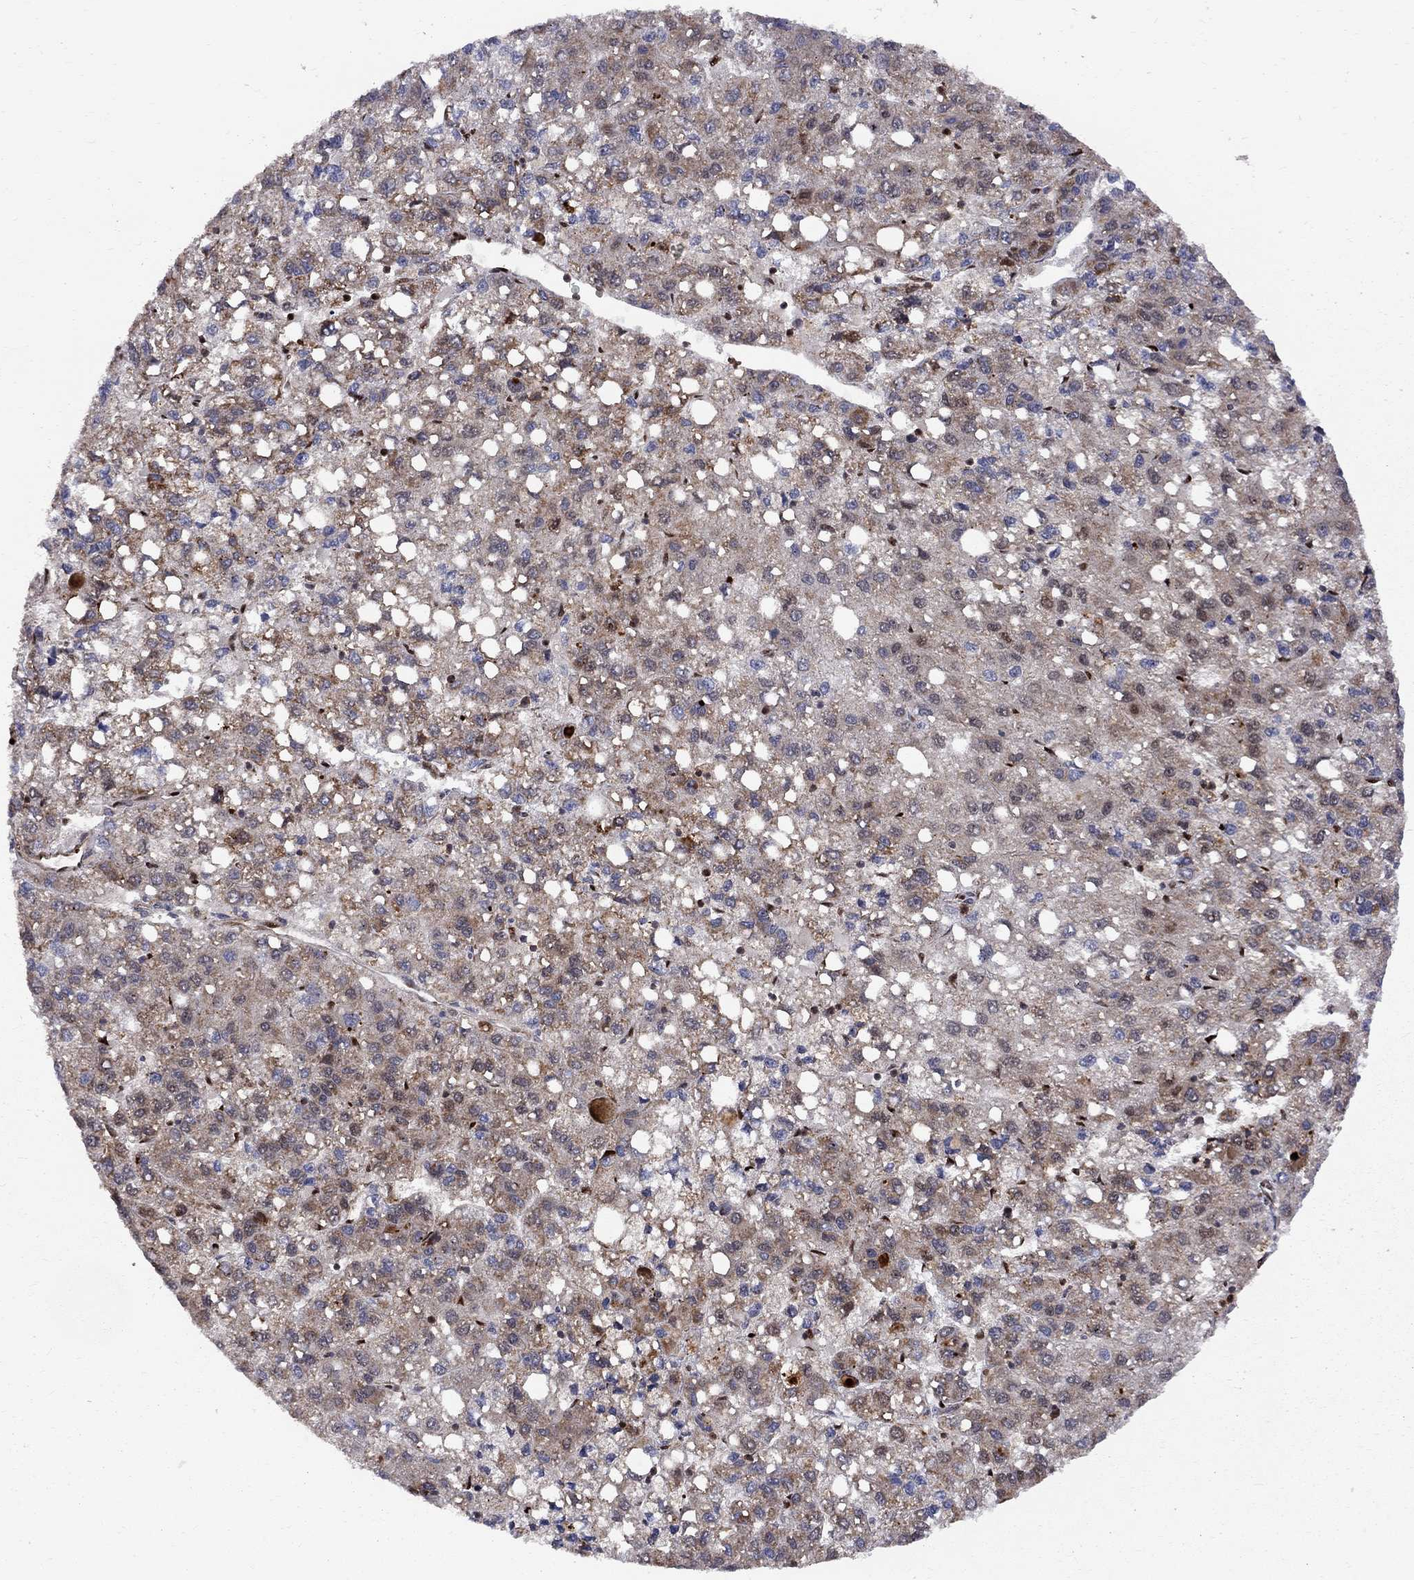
{"staining": {"intensity": "moderate", "quantity": "<25%", "location": "cytoplasmic/membranous"}, "tissue": "liver cancer", "cell_type": "Tumor cells", "image_type": "cancer", "snomed": [{"axis": "morphology", "description": "Carcinoma, Hepatocellular, NOS"}, {"axis": "topography", "description": "Liver"}], "caption": "Protein analysis of hepatocellular carcinoma (liver) tissue displays moderate cytoplasmic/membranous positivity in approximately <25% of tumor cells.", "gene": "ELOB", "patient": {"sex": "female", "age": 82}}